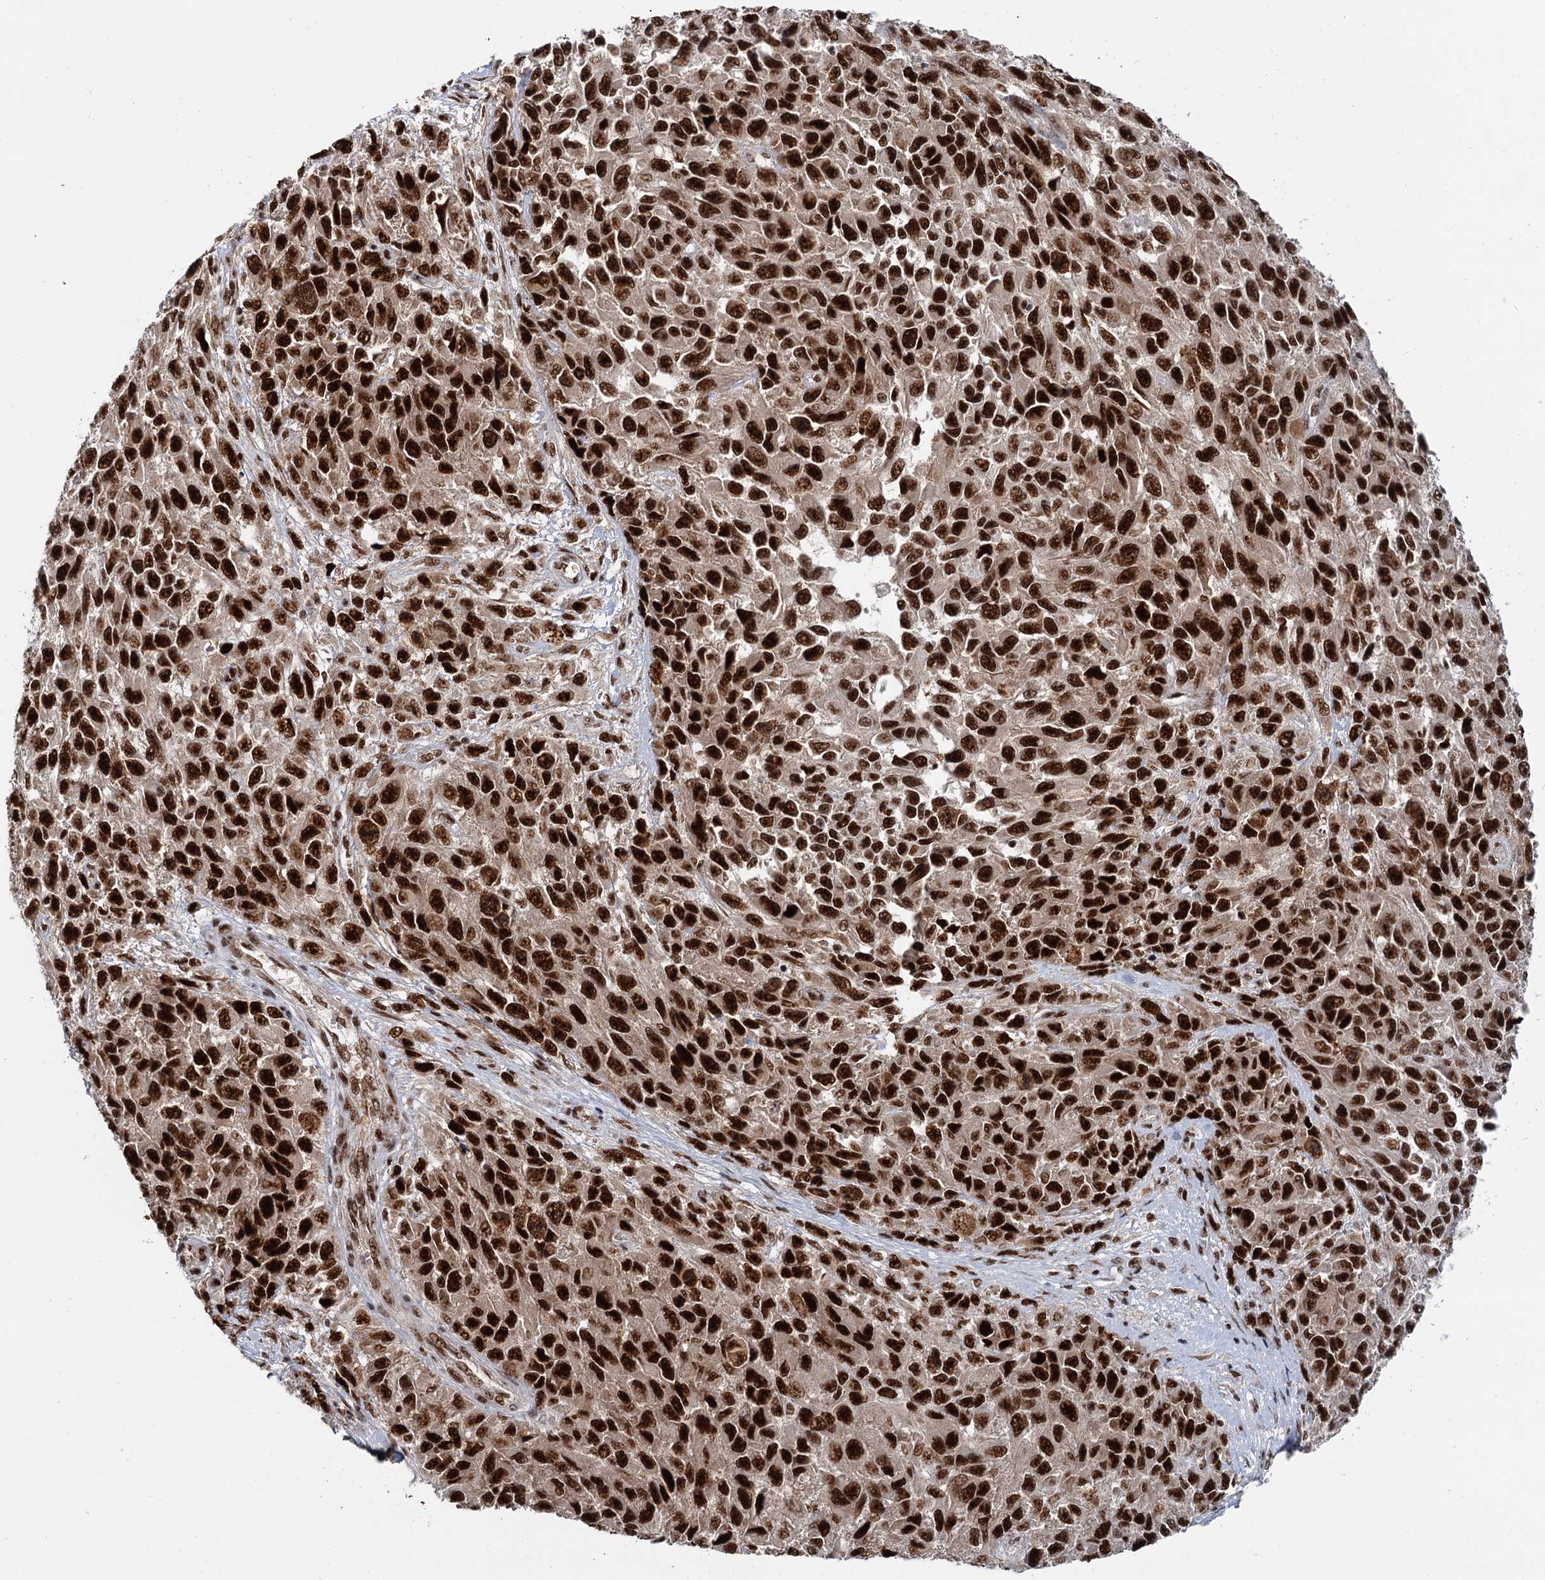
{"staining": {"intensity": "strong", "quantity": ">75%", "location": "nuclear"}, "tissue": "melanoma", "cell_type": "Tumor cells", "image_type": "cancer", "snomed": [{"axis": "morphology", "description": "Normal tissue, NOS"}, {"axis": "morphology", "description": "Malignant melanoma, NOS"}, {"axis": "topography", "description": "Skin"}], "caption": "This image exhibits IHC staining of human malignant melanoma, with high strong nuclear expression in about >75% of tumor cells.", "gene": "WBP4", "patient": {"sex": "female", "age": 96}}